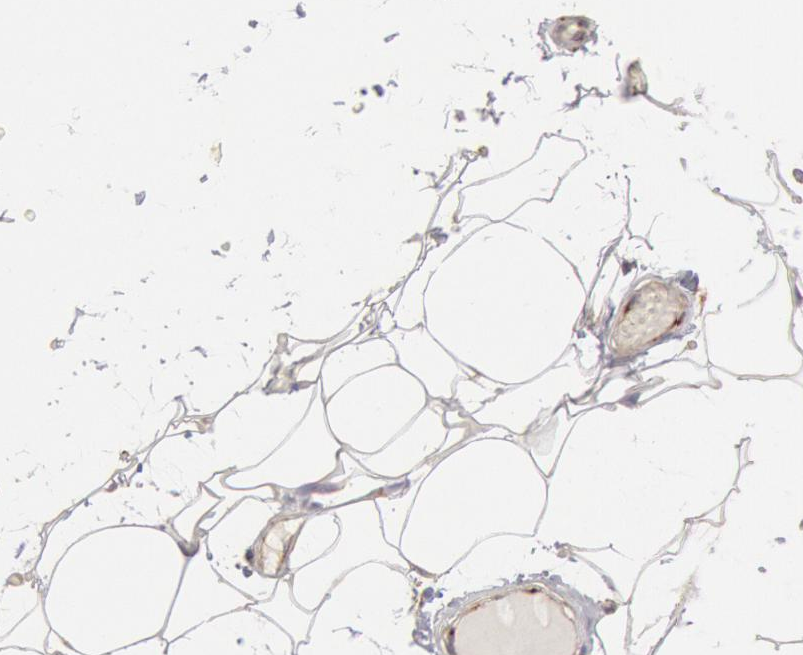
{"staining": {"intensity": "negative", "quantity": "none", "location": "none"}, "tissue": "adipose tissue", "cell_type": "Adipocytes", "image_type": "normal", "snomed": [{"axis": "morphology", "description": "Normal tissue, NOS"}, {"axis": "morphology", "description": "Fibrosis, NOS"}, {"axis": "topography", "description": "Breast"}], "caption": "Immunohistochemical staining of unremarkable human adipose tissue exhibits no significant expression in adipocytes. The staining is performed using DAB brown chromogen with nuclei counter-stained in using hematoxylin.", "gene": "ERP44", "patient": {"sex": "female", "age": 24}}